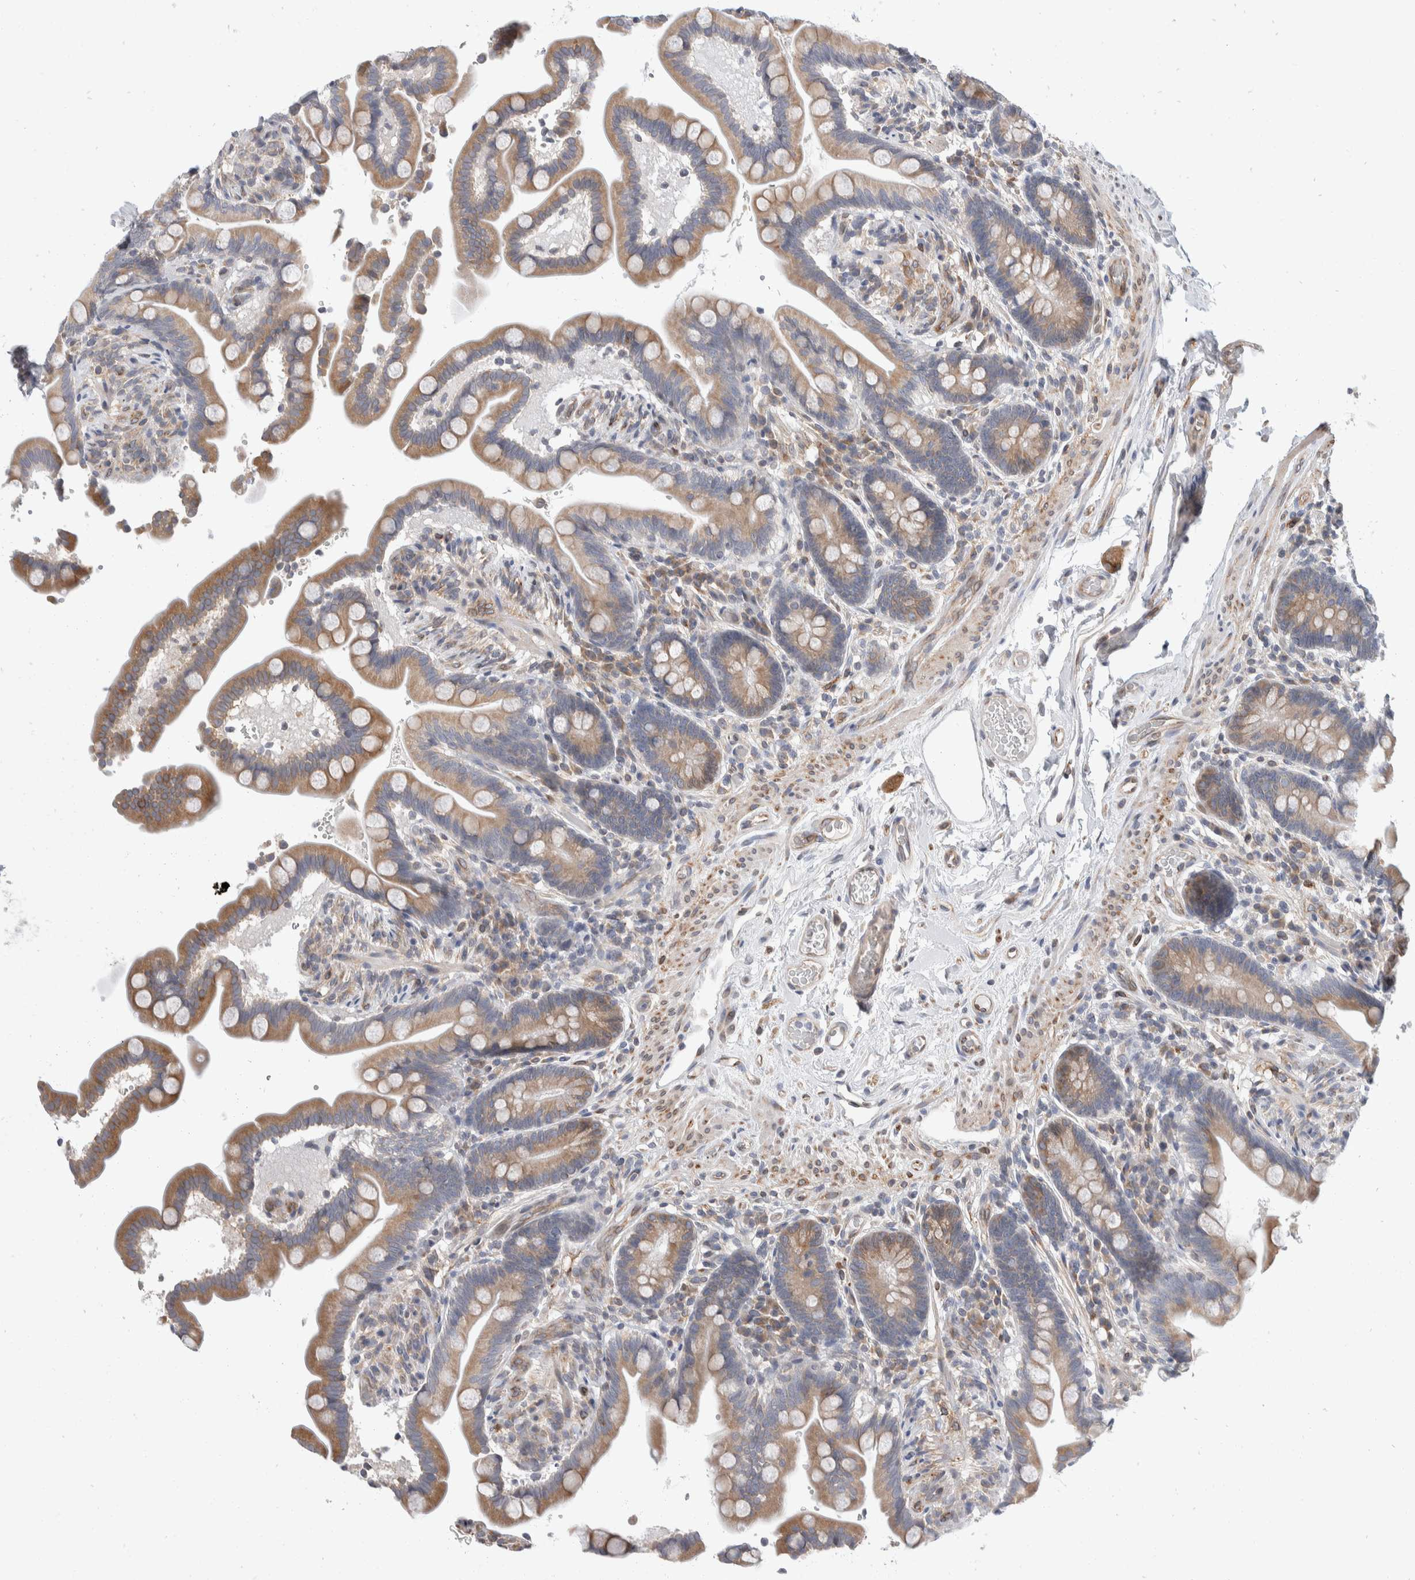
{"staining": {"intensity": "weak", "quantity": ">75%", "location": "cytoplasmic/membranous"}, "tissue": "colon", "cell_type": "Endothelial cells", "image_type": "normal", "snomed": [{"axis": "morphology", "description": "Normal tissue, NOS"}, {"axis": "topography", "description": "Smooth muscle"}, {"axis": "topography", "description": "Colon"}], "caption": "The photomicrograph shows immunohistochemical staining of benign colon. There is weak cytoplasmic/membranous staining is identified in about >75% of endothelial cells. (brown staining indicates protein expression, while blue staining denotes nuclei).", "gene": "TMEM245", "patient": {"sex": "male", "age": 73}}